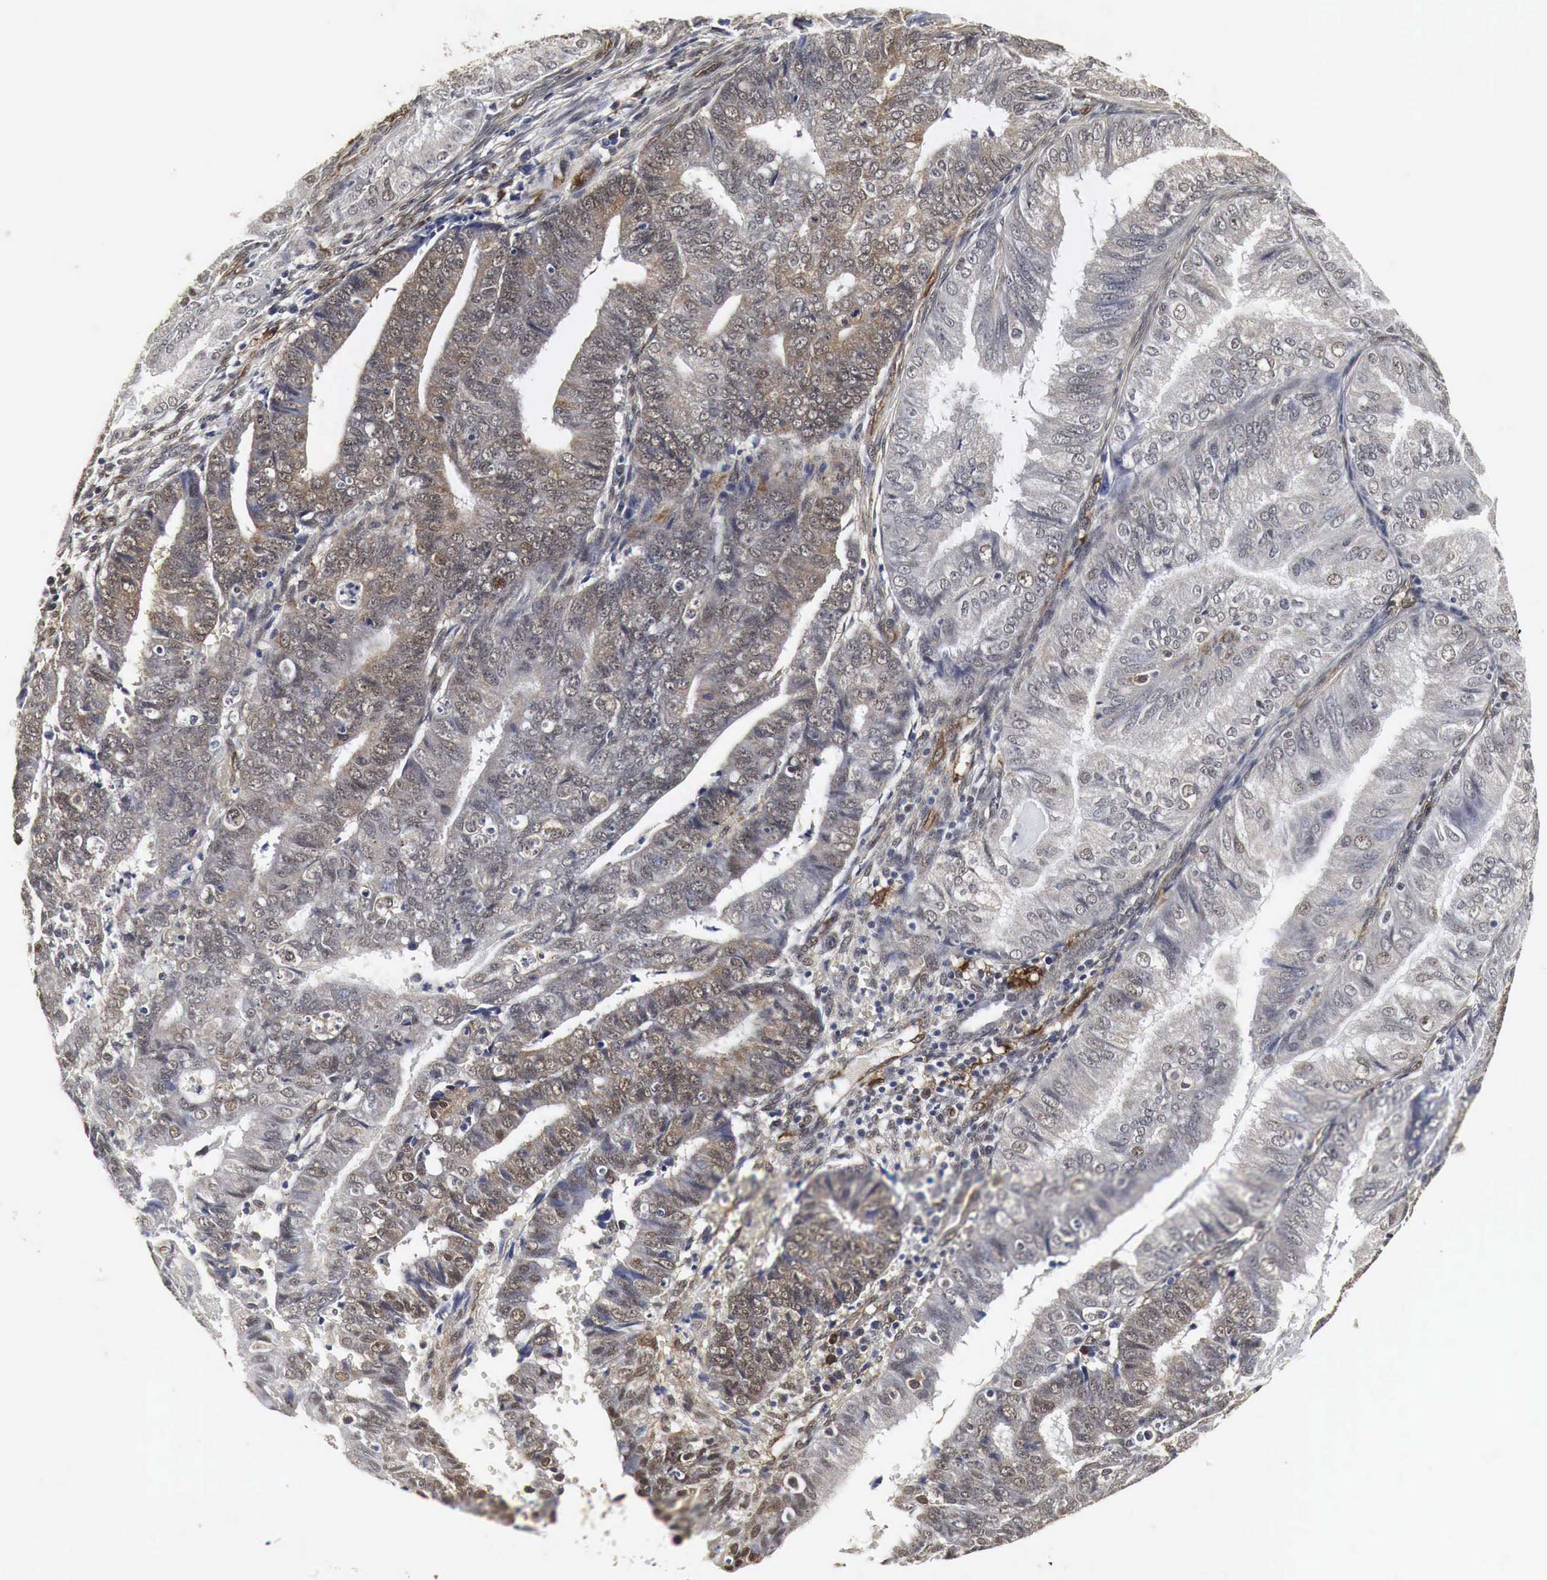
{"staining": {"intensity": "weak", "quantity": "25%-75%", "location": "cytoplasmic/membranous"}, "tissue": "endometrial cancer", "cell_type": "Tumor cells", "image_type": "cancer", "snomed": [{"axis": "morphology", "description": "Adenocarcinoma, NOS"}, {"axis": "topography", "description": "Endometrium"}], "caption": "This photomicrograph shows endometrial cancer stained with IHC to label a protein in brown. The cytoplasmic/membranous of tumor cells show weak positivity for the protein. Nuclei are counter-stained blue.", "gene": "SPIN1", "patient": {"sex": "female", "age": 66}}